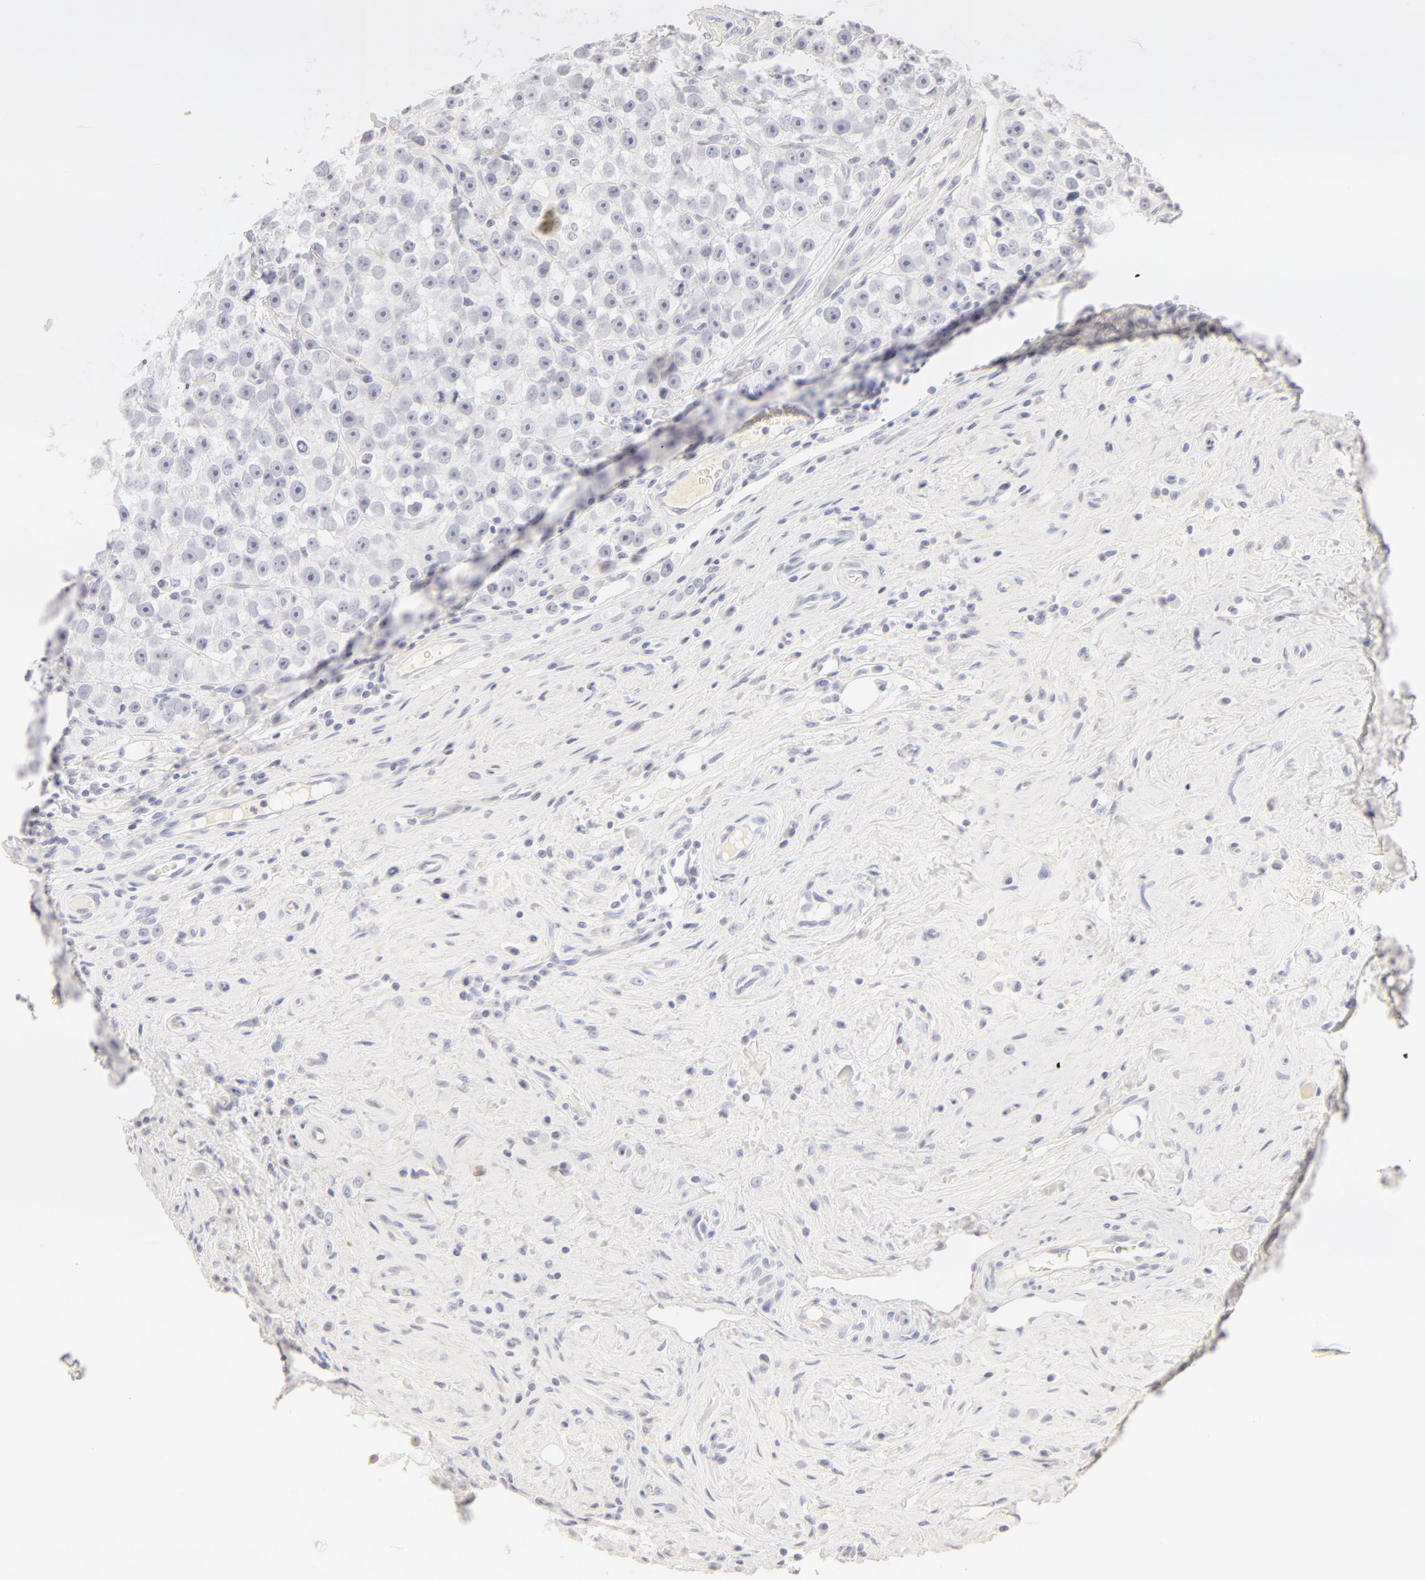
{"staining": {"intensity": "negative", "quantity": "none", "location": "none"}, "tissue": "testis cancer", "cell_type": "Tumor cells", "image_type": "cancer", "snomed": [{"axis": "morphology", "description": "Seminoma, NOS"}, {"axis": "topography", "description": "Testis"}], "caption": "Testis cancer (seminoma) was stained to show a protein in brown. There is no significant positivity in tumor cells. Brightfield microscopy of immunohistochemistry stained with DAB (3,3'-diaminobenzidine) (brown) and hematoxylin (blue), captured at high magnification.", "gene": "LGALS7B", "patient": {"sex": "male", "age": 32}}